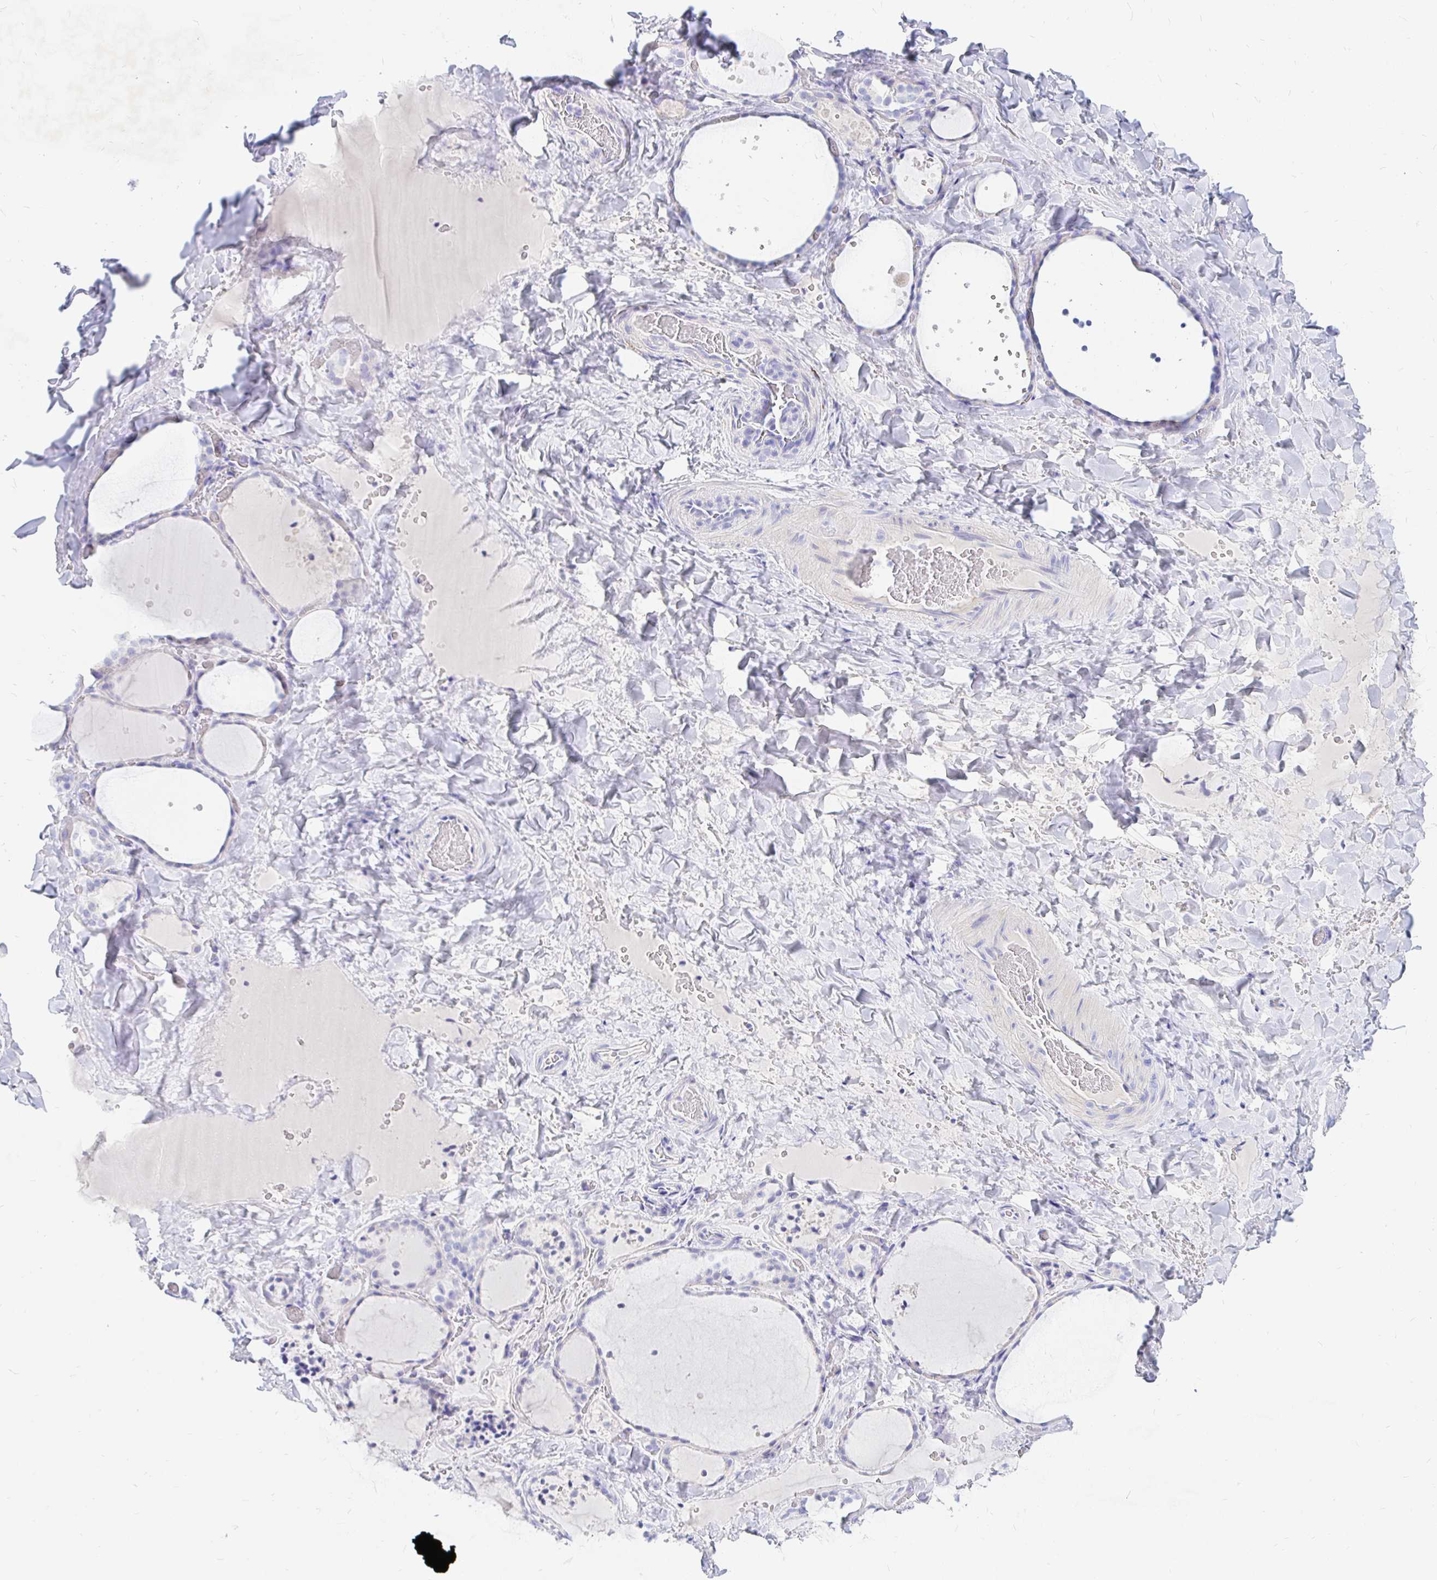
{"staining": {"intensity": "negative", "quantity": "none", "location": "none"}, "tissue": "thyroid gland", "cell_type": "Glandular cells", "image_type": "normal", "snomed": [{"axis": "morphology", "description": "Normal tissue, NOS"}, {"axis": "topography", "description": "Thyroid gland"}], "caption": "Immunohistochemical staining of unremarkable thyroid gland displays no significant expression in glandular cells. (DAB IHC with hematoxylin counter stain).", "gene": "NR2E1", "patient": {"sex": "female", "age": 36}}